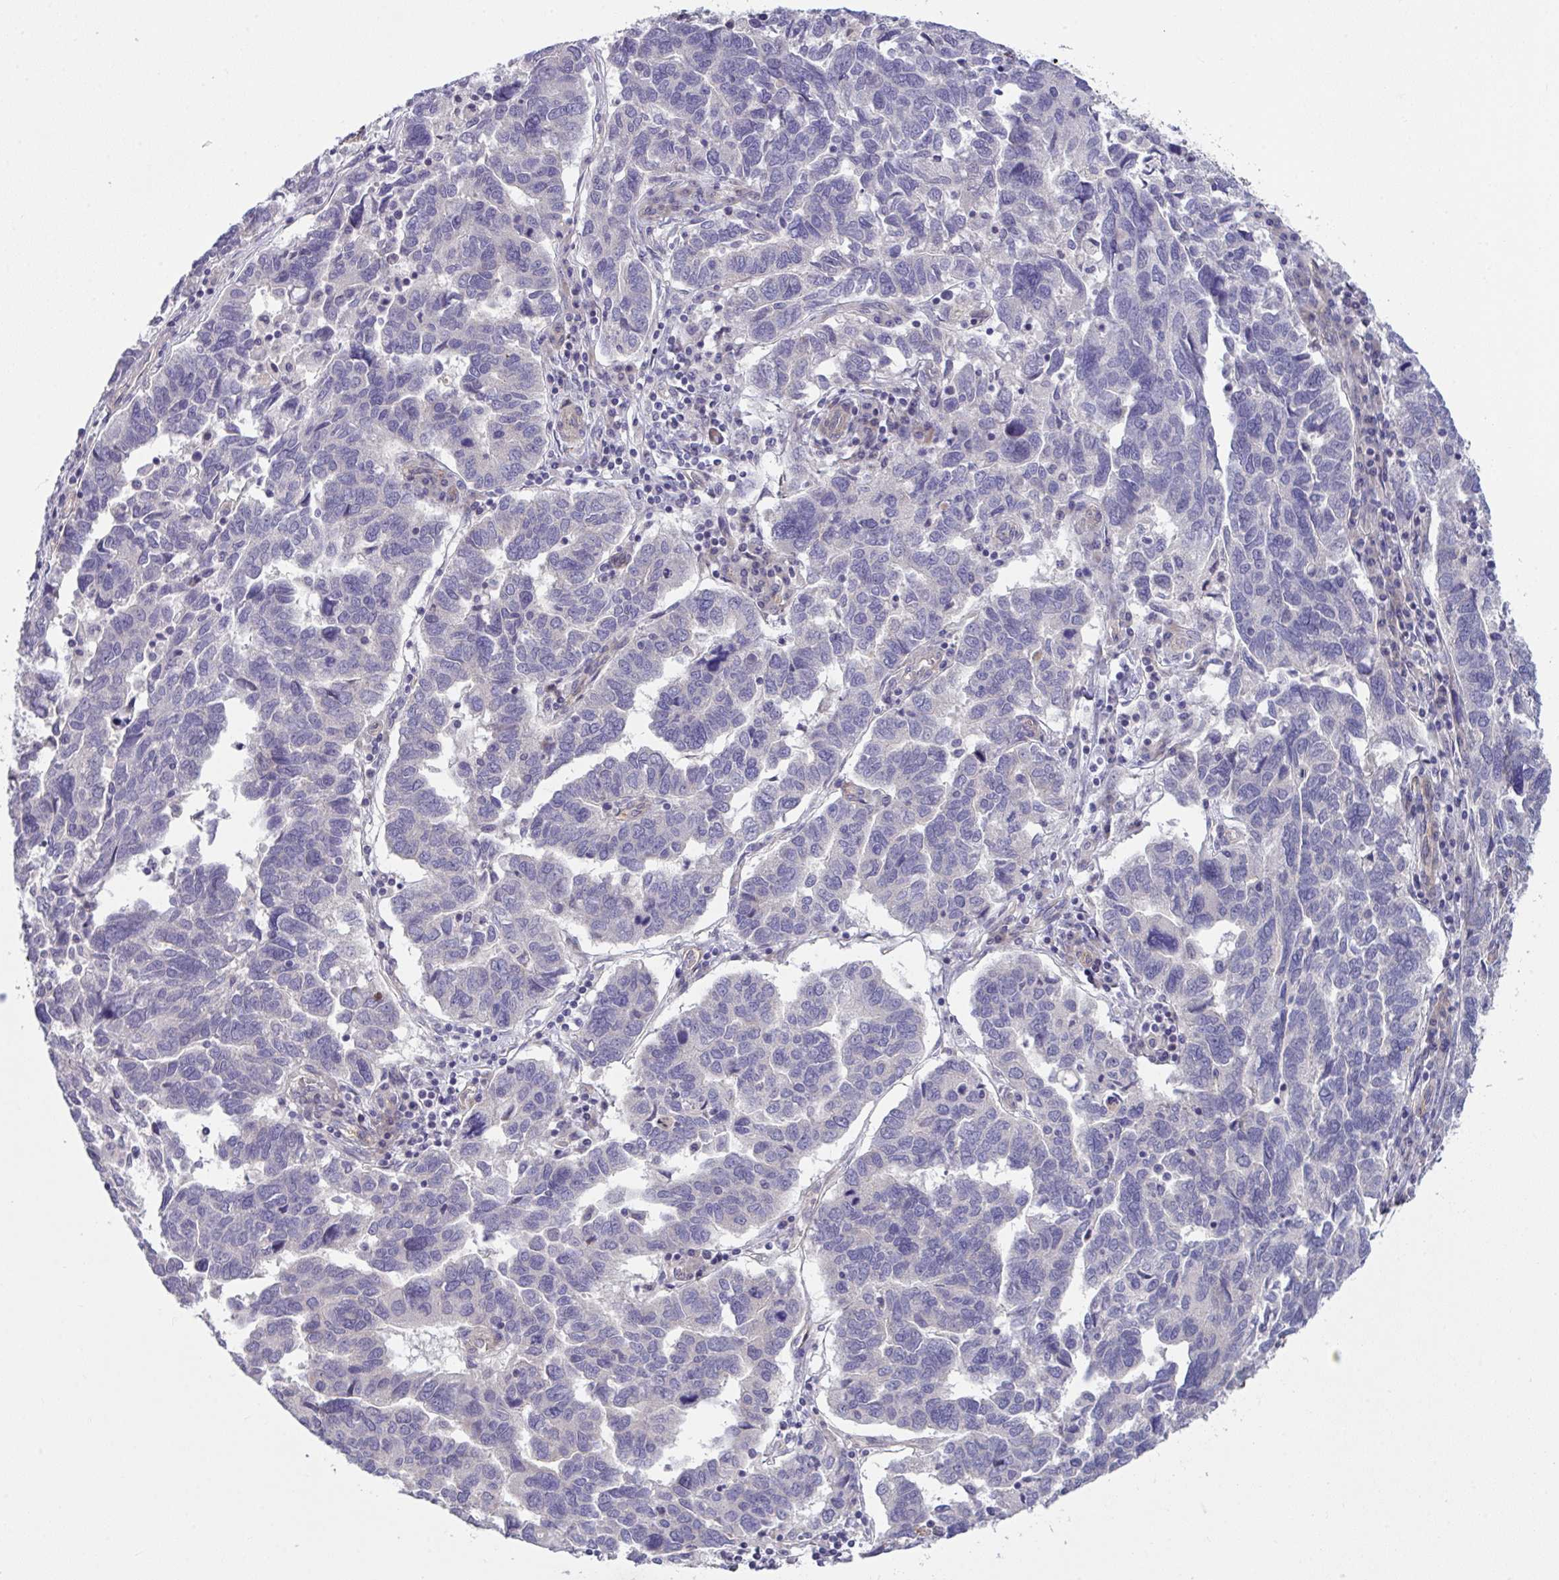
{"staining": {"intensity": "negative", "quantity": "none", "location": "none"}, "tissue": "ovarian cancer", "cell_type": "Tumor cells", "image_type": "cancer", "snomed": [{"axis": "morphology", "description": "Cystadenocarcinoma, serous, NOS"}, {"axis": "topography", "description": "Ovary"}], "caption": "A photomicrograph of human serous cystadenocarcinoma (ovarian) is negative for staining in tumor cells.", "gene": "RHOXF1", "patient": {"sex": "female", "age": 64}}